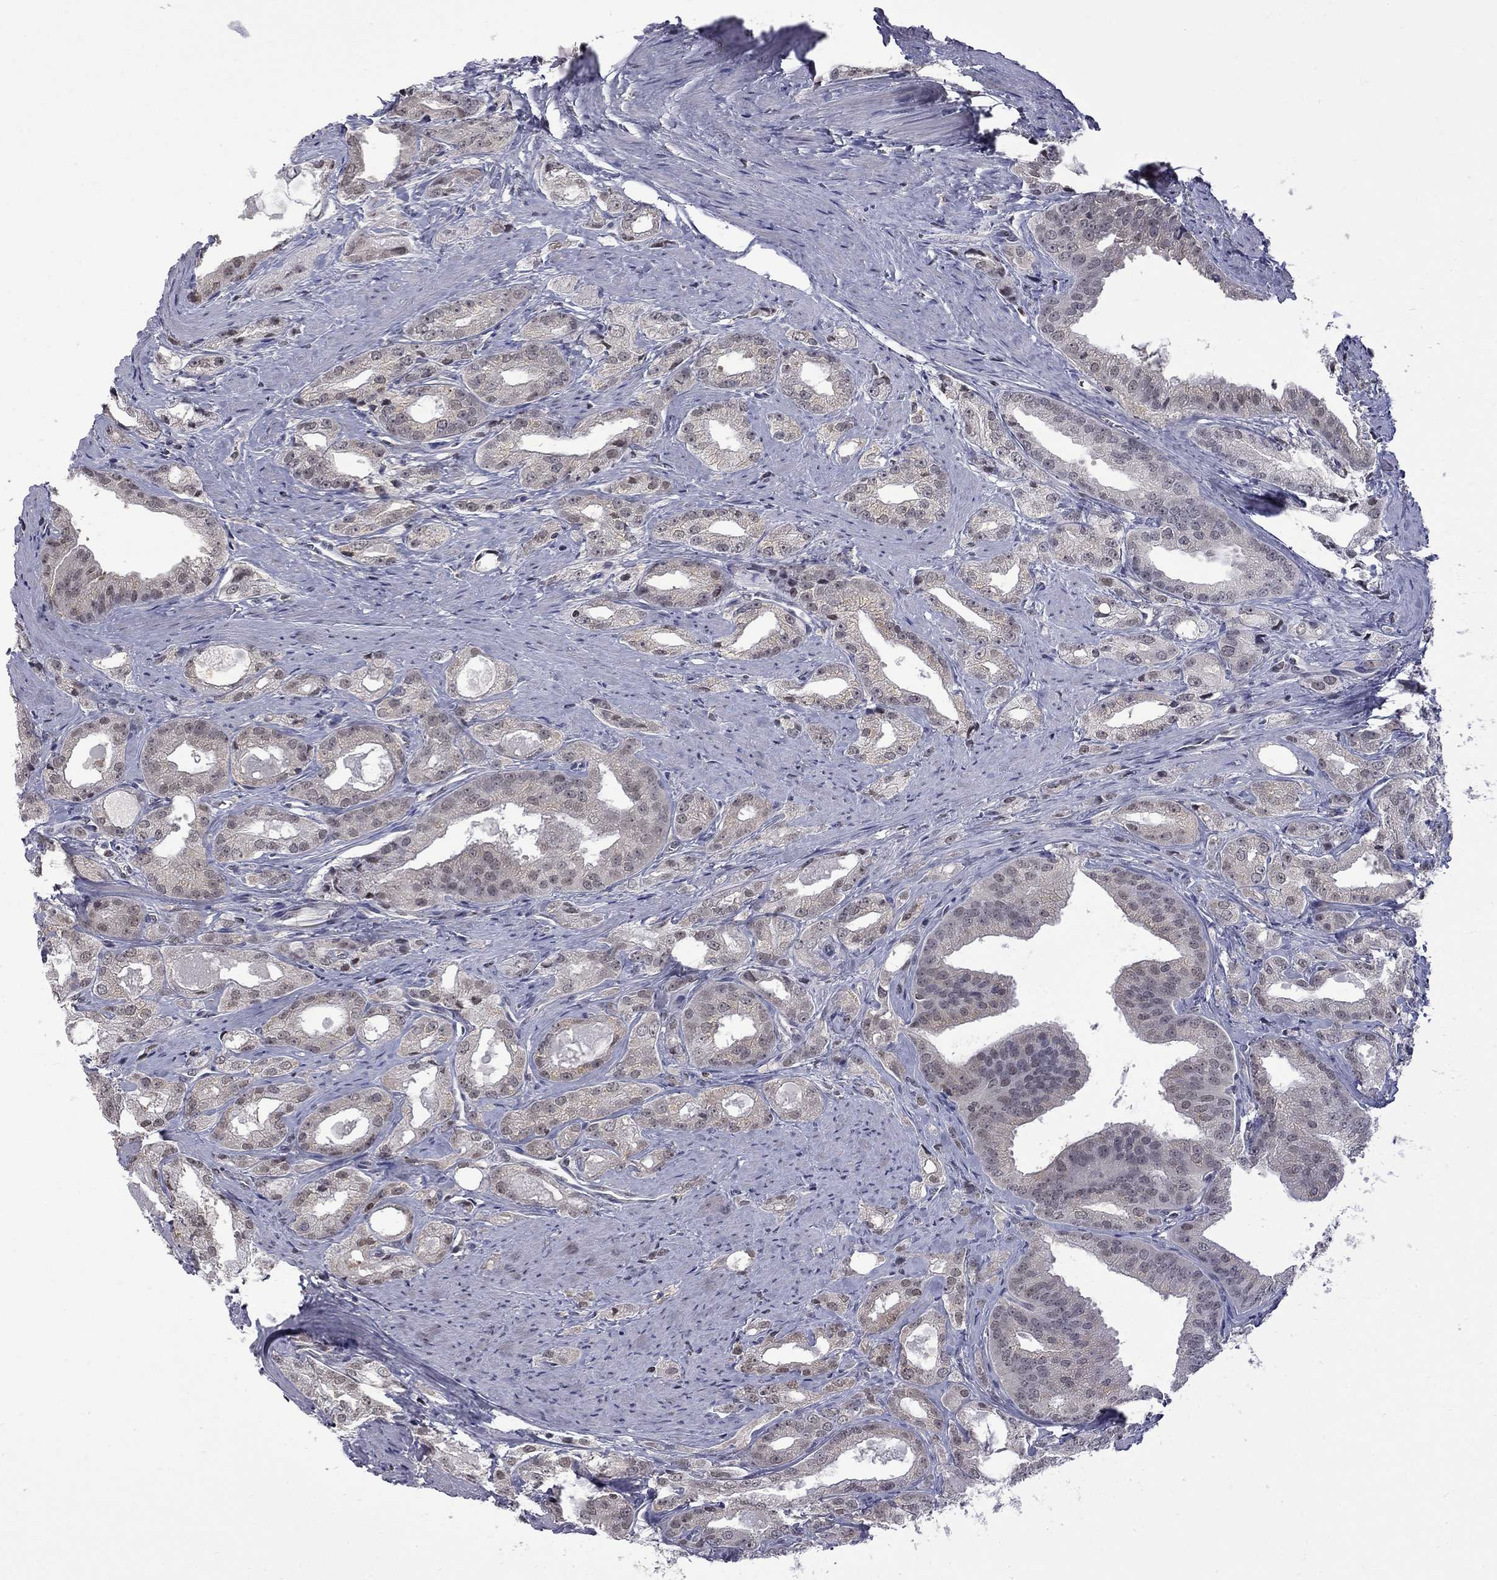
{"staining": {"intensity": "negative", "quantity": "none", "location": "none"}, "tissue": "prostate cancer", "cell_type": "Tumor cells", "image_type": "cancer", "snomed": [{"axis": "morphology", "description": "Adenocarcinoma, NOS"}, {"axis": "morphology", "description": "Adenocarcinoma, High grade"}, {"axis": "topography", "description": "Prostate"}], "caption": "Human prostate cancer stained for a protein using immunohistochemistry (IHC) reveals no positivity in tumor cells.", "gene": "RFWD3", "patient": {"sex": "male", "age": 70}}